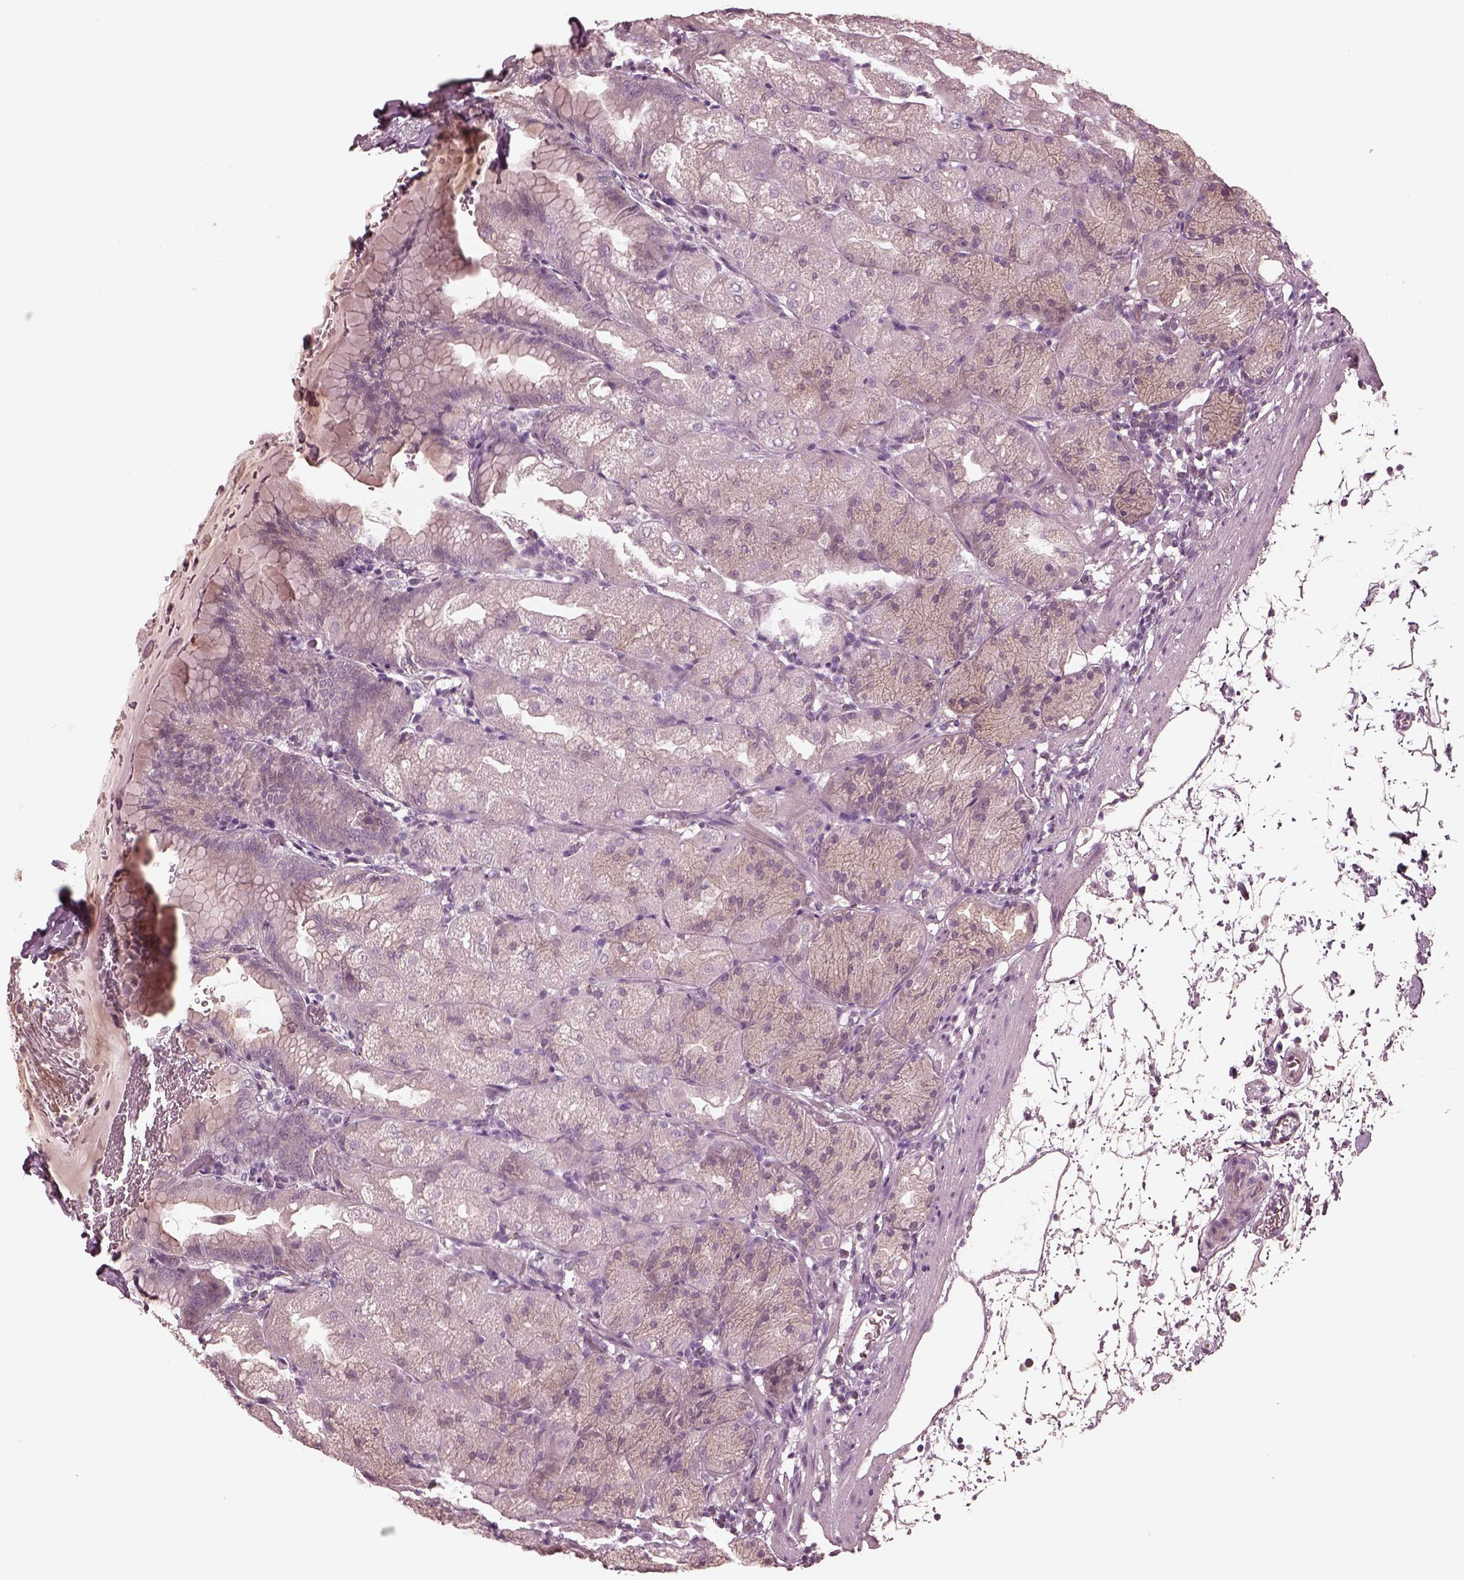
{"staining": {"intensity": "negative", "quantity": "none", "location": "none"}, "tissue": "stomach", "cell_type": "Glandular cells", "image_type": "normal", "snomed": [{"axis": "morphology", "description": "Normal tissue, NOS"}, {"axis": "topography", "description": "Stomach, upper"}, {"axis": "topography", "description": "Stomach"}, {"axis": "topography", "description": "Stomach, lower"}], "caption": "IHC micrograph of benign human stomach stained for a protein (brown), which demonstrates no staining in glandular cells.", "gene": "VWA5B1", "patient": {"sex": "male", "age": 62}}